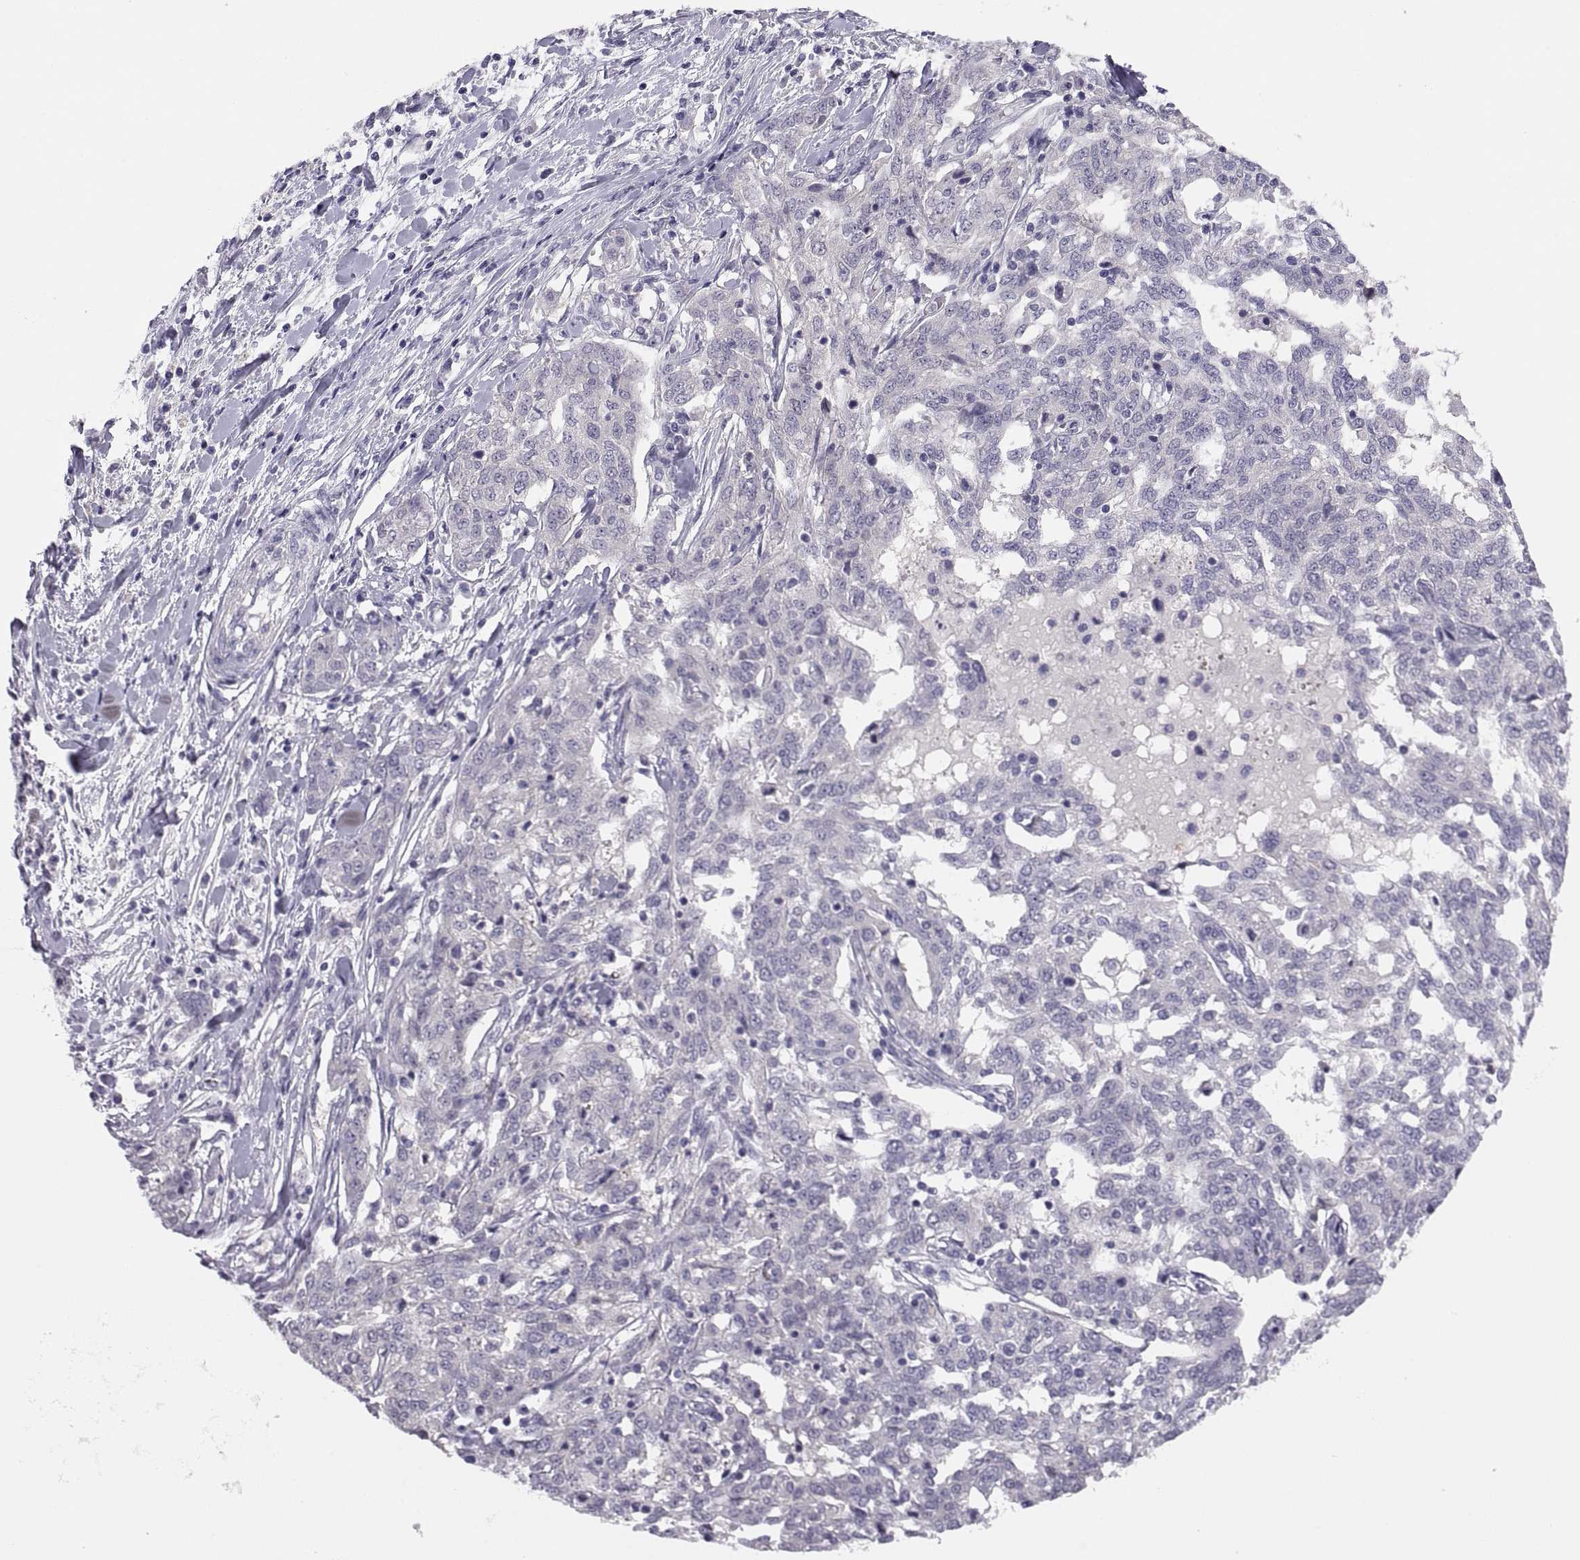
{"staining": {"intensity": "negative", "quantity": "none", "location": "none"}, "tissue": "ovarian cancer", "cell_type": "Tumor cells", "image_type": "cancer", "snomed": [{"axis": "morphology", "description": "Cystadenocarcinoma, serous, NOS"}, {"axis": "topography", "description": "Ovary"}], "caption": "Immunohistochemical staining of human serous cystadenocarcinoma (ovarian) displays no significant staining in tumor cells. (Immunohistochemistry, brightfield microscopy, high magnification).", "gene": "STRC", "patient": {"sex": "female", "age": 67}}